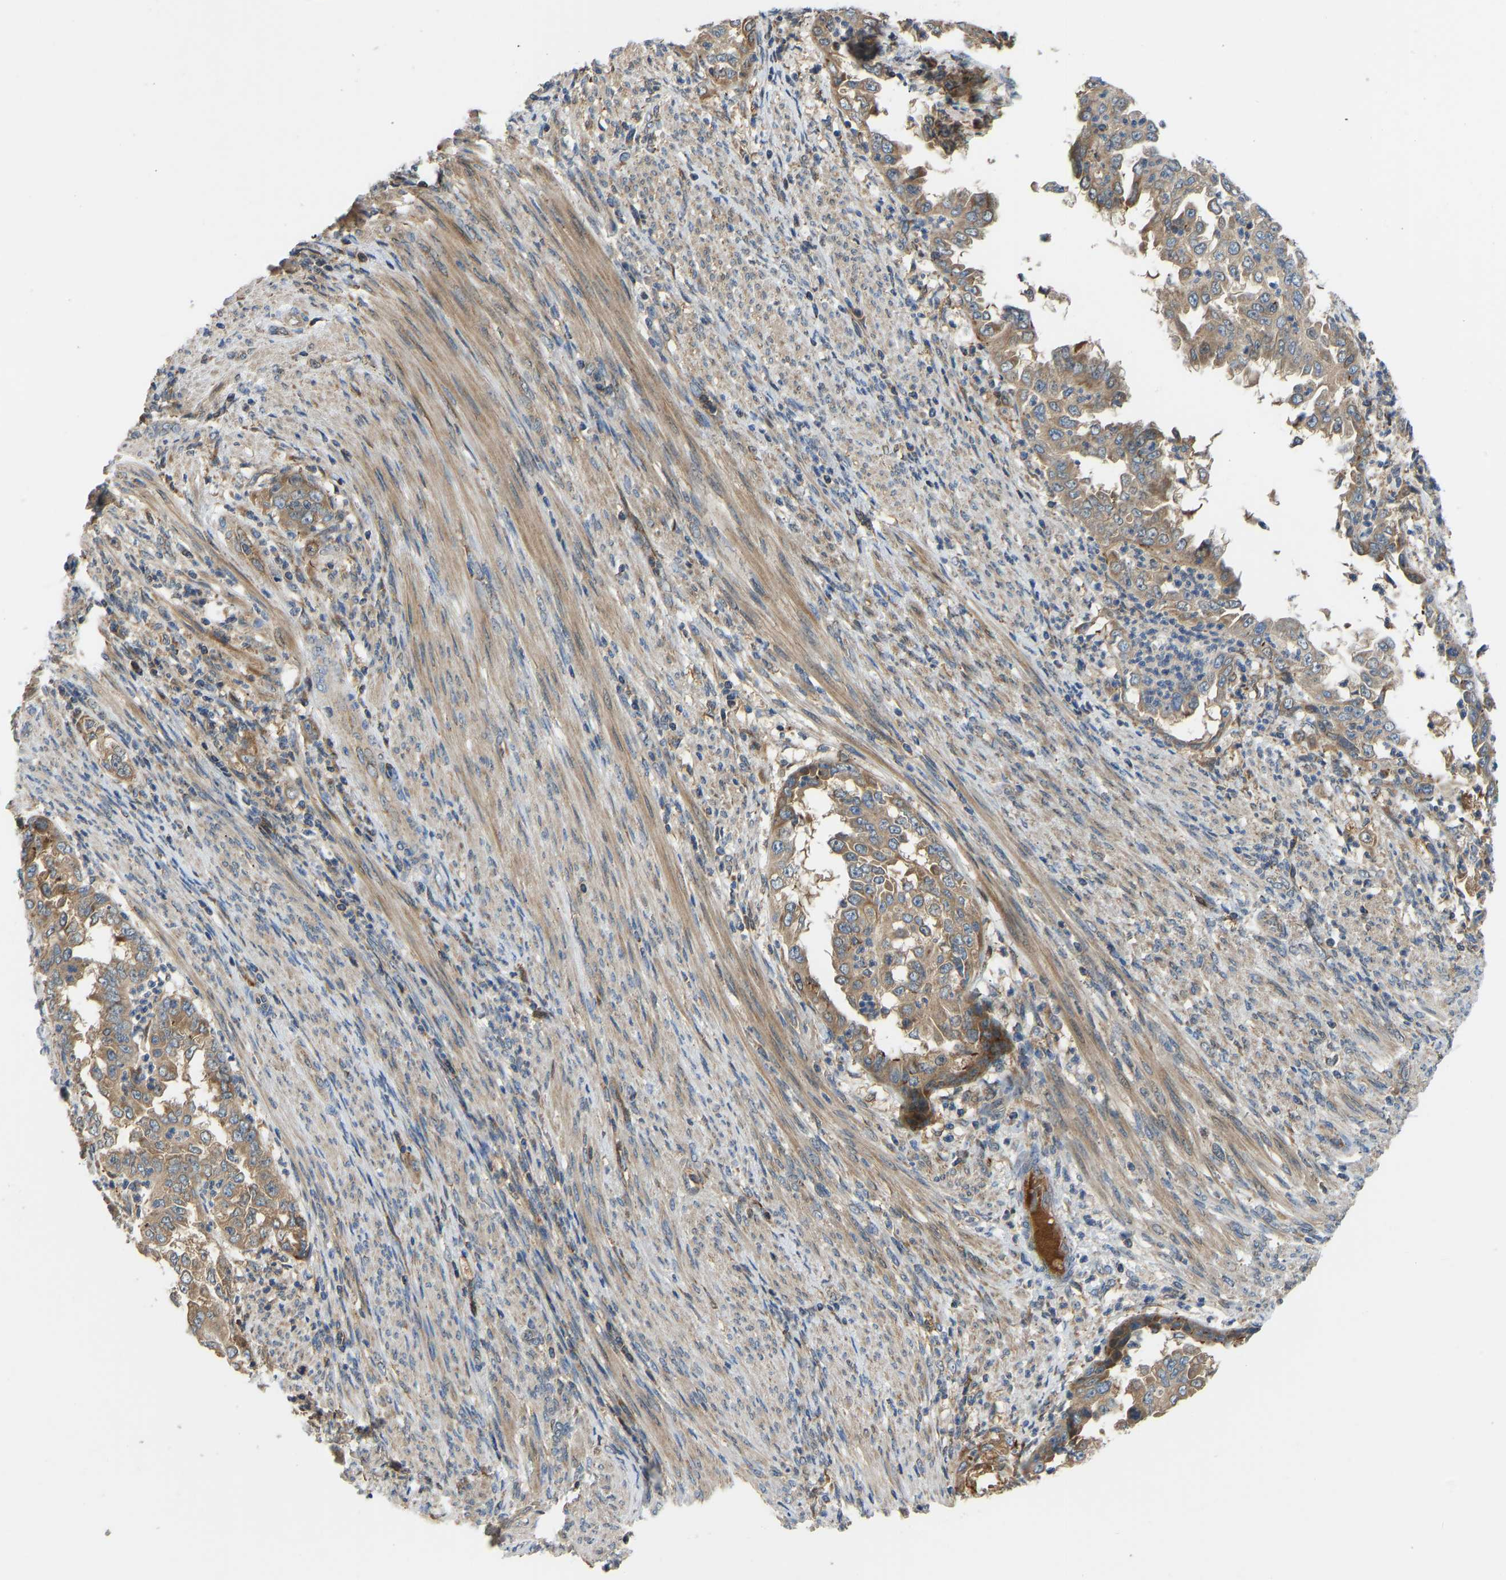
{"staining": {"intensity": "moderate", "quantity": ">75%", "location": "cytoplasmic/membranous"}, "tissue": "endometrial cancer", "cell_type": "Tumor cells", "image_type": "cancer", "snomed": [{"axis": "morphology", "description": "Adenocarcinoma, NOS"}, {"axis": "topography", "description": "Endometrium"}], "caption": "This is a photomicrograph of immunohistochemistry (IHC) staining of endometrial cancer (adenocarcinoma), which shows moderate expression in the cytoplasmic/membranous of tumor cells.", "gene": "RBP1", "patient": {"sex": "female", "age": 85}}